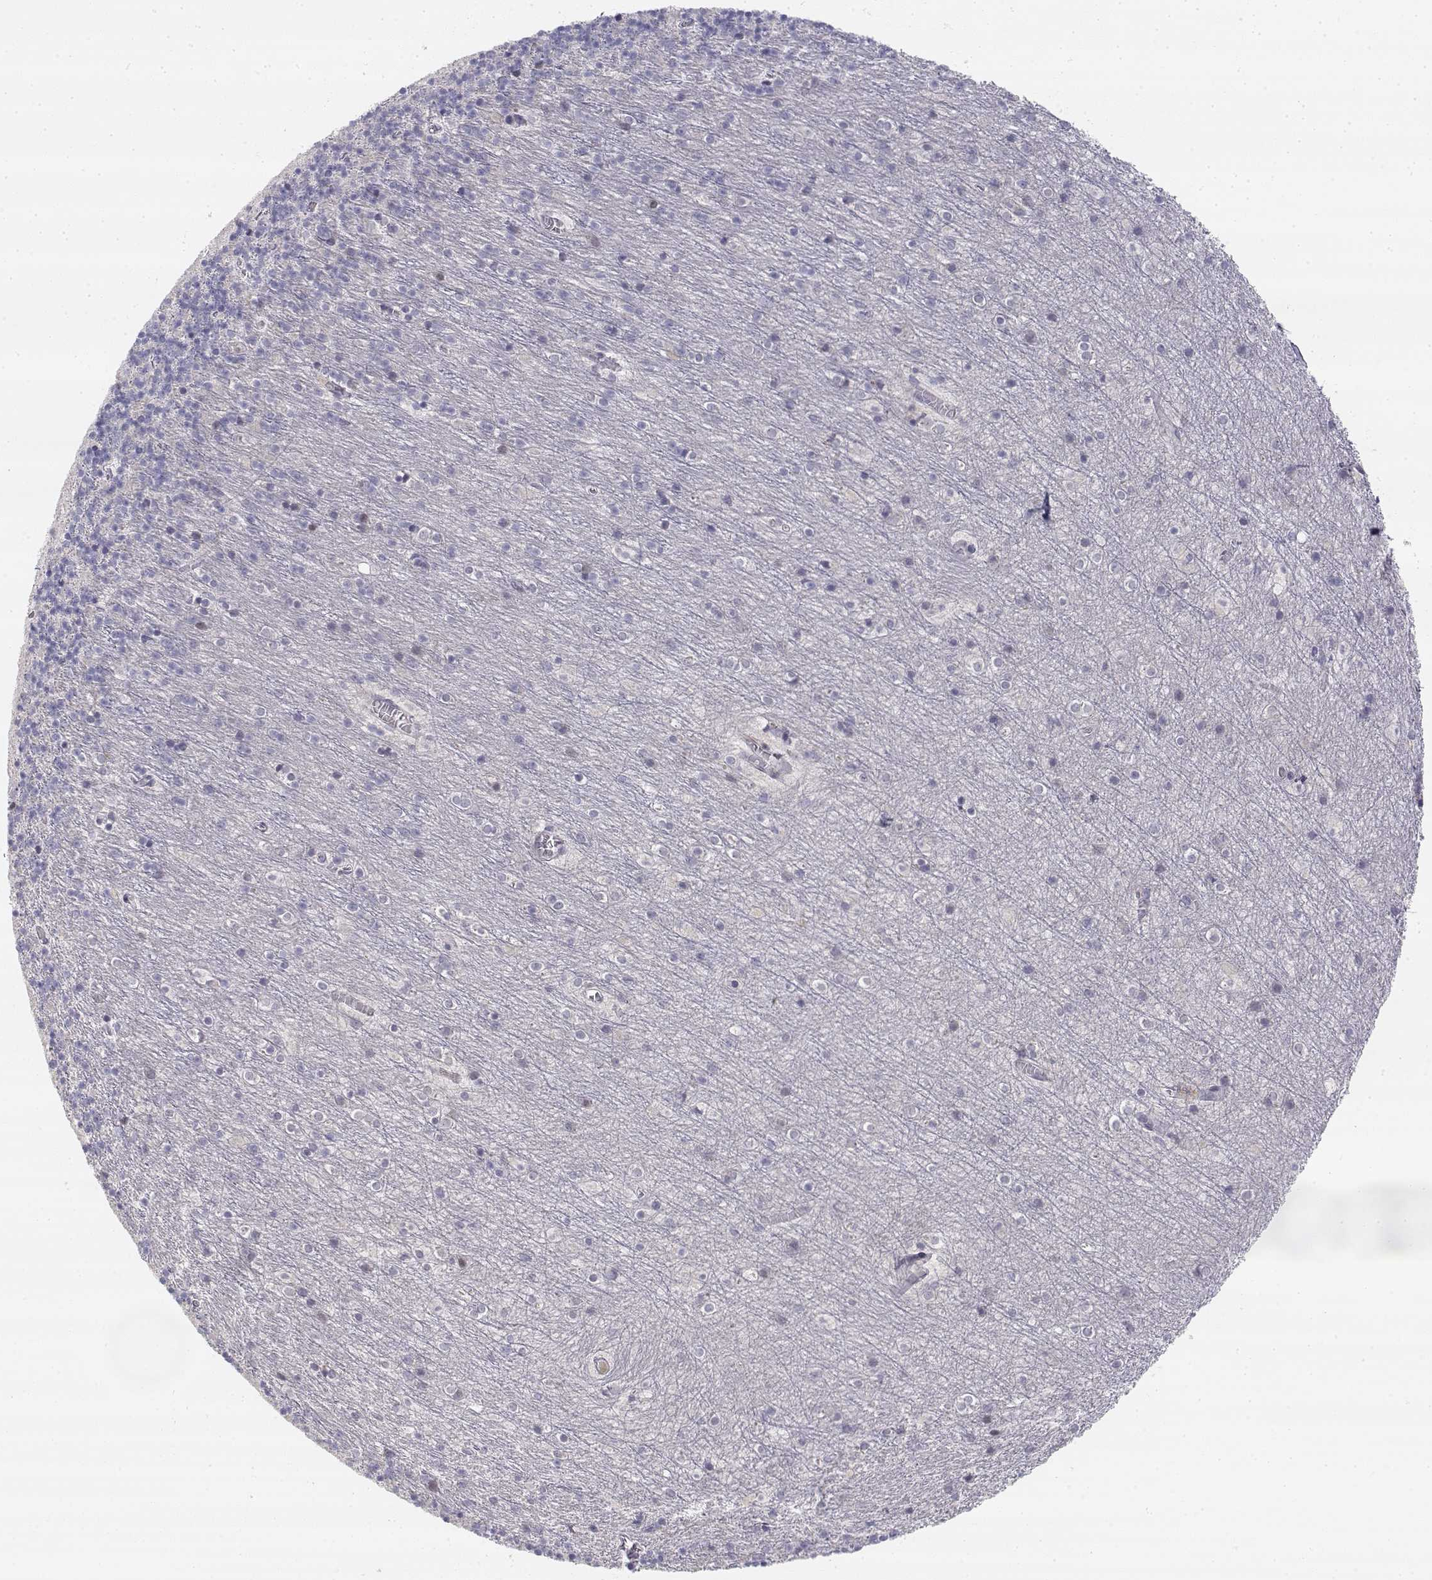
{"staining": {"intensity": "negative", "quantity": "none", "location": "none"}, "tissue": "cerebellum", "cell_type": "Cells in granular layer", "image_type": "normal", "snomed": [{"axis": "morphology", "description": "Normal tissue, NOS"}, {"axis": "topography", "description": "Cerebellum"}], "caption": "Cells in granular layer show no significant staining in benign cerebellum. The staining was performed using DAB (3,3'-diaminobenzidine) to visualize the protein expression in brown, while the nuclei were stained in blue with hematoxylin (Magnification: 20x).", "gene": "GLIPR1L2", "patient": {"sex": "male", "age": 70}}